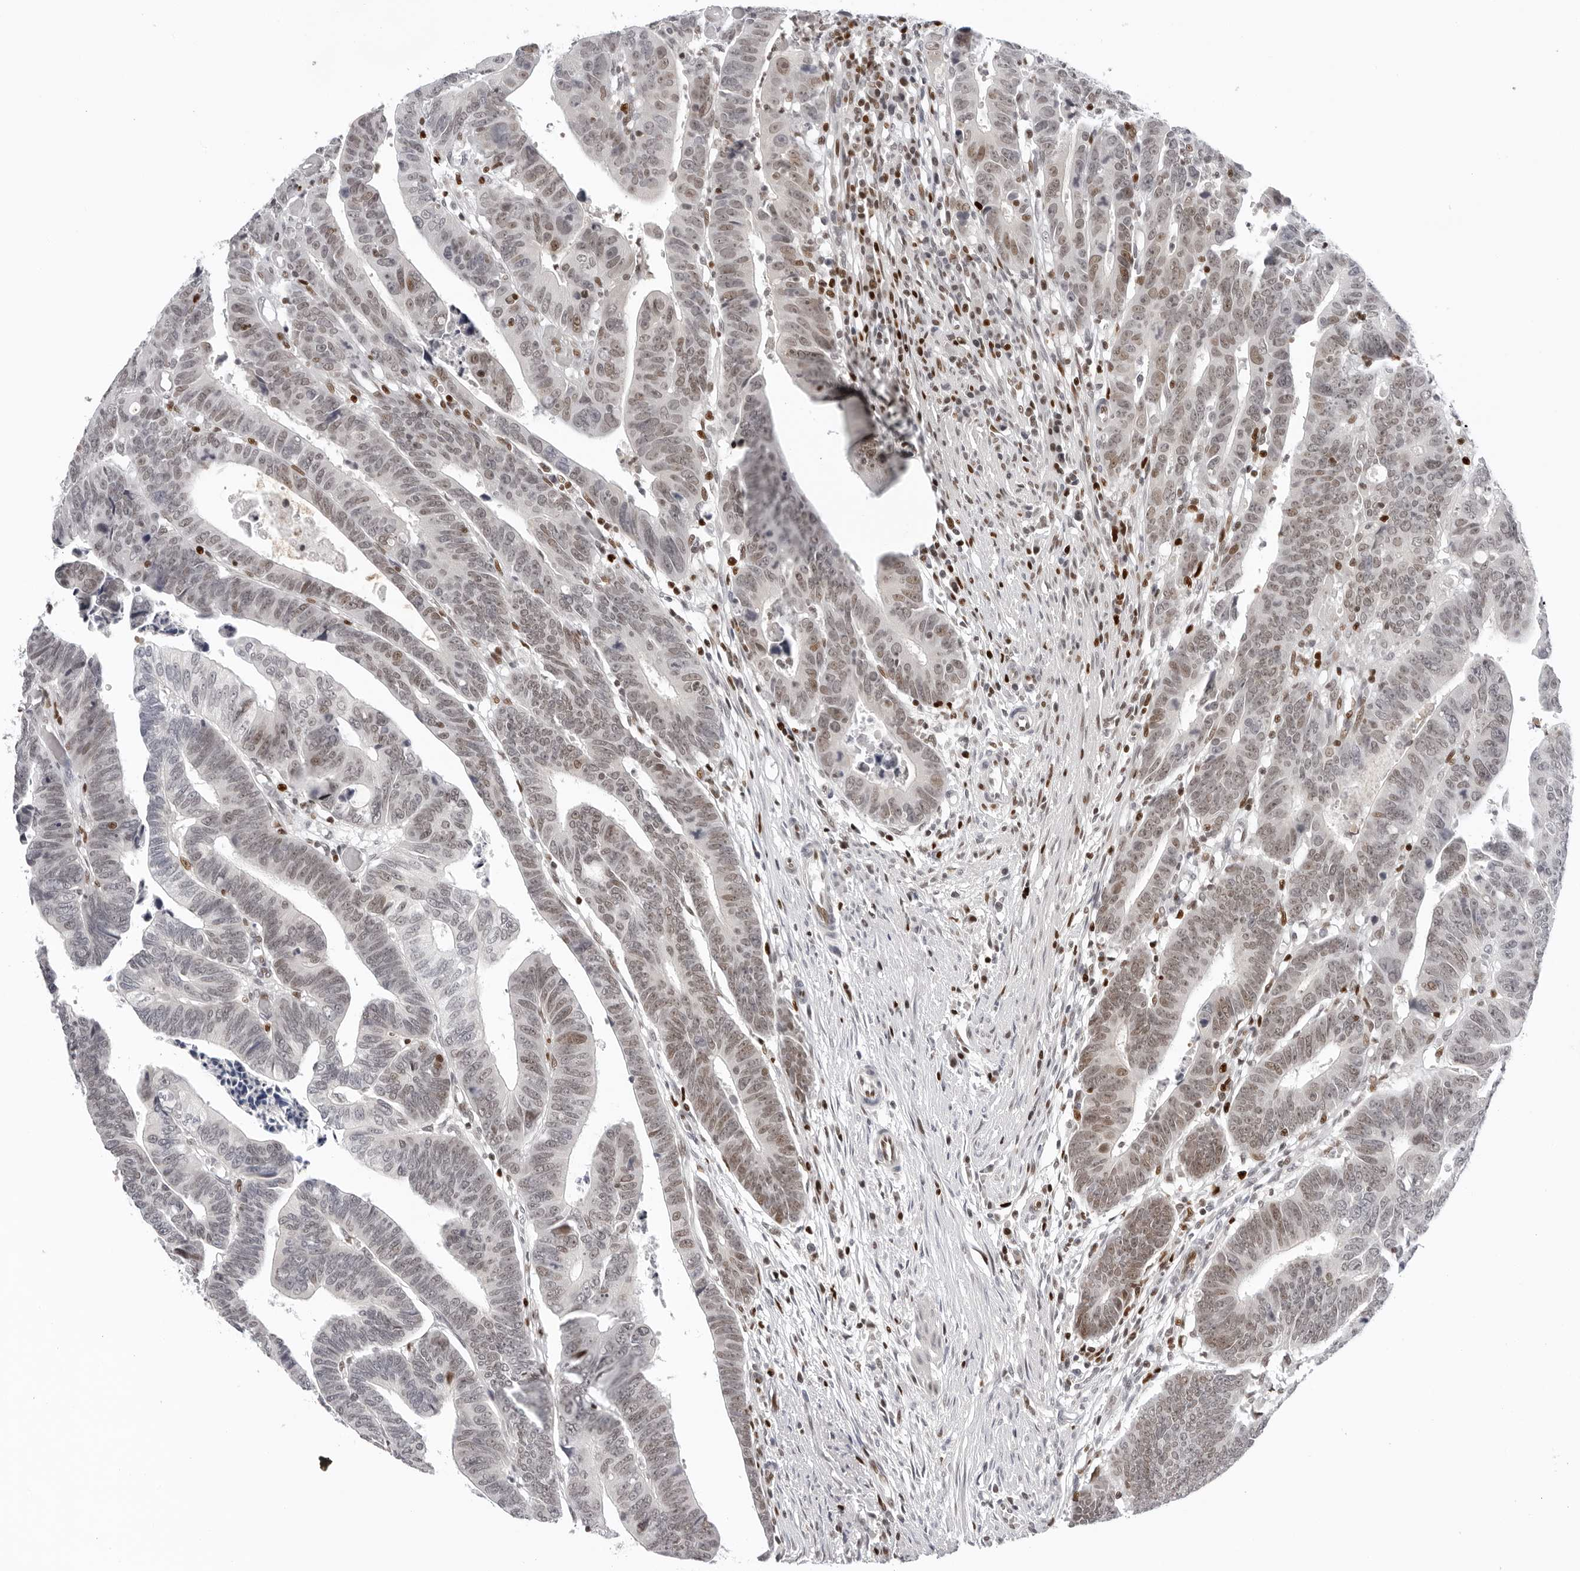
{"staining": {"intensity": "weak", "quantity": ">75%", "location": "nuclear"}, "tissue": "colorectal cancer", "cell_type": "Tumor cells", "image_type": "cancer", "snomed": [{"axis": "morphology", "description": "Adenocarcinoma, NOS"}, {"axis": "topography", "description": "Rectum"}], "caption": "A photomicrograph of human adenocarcinoma (colorectal) stained for a protein displays weak nuclear brown staining in tumor cells. The staining was performed using DAB (3,3'-diaminobenzidine), with brown indicating positive protein expression. Nuclei are stained blue with hematoxylin.", "gene": "OGG1", "patient": {"sex": "female", "age": 65}}